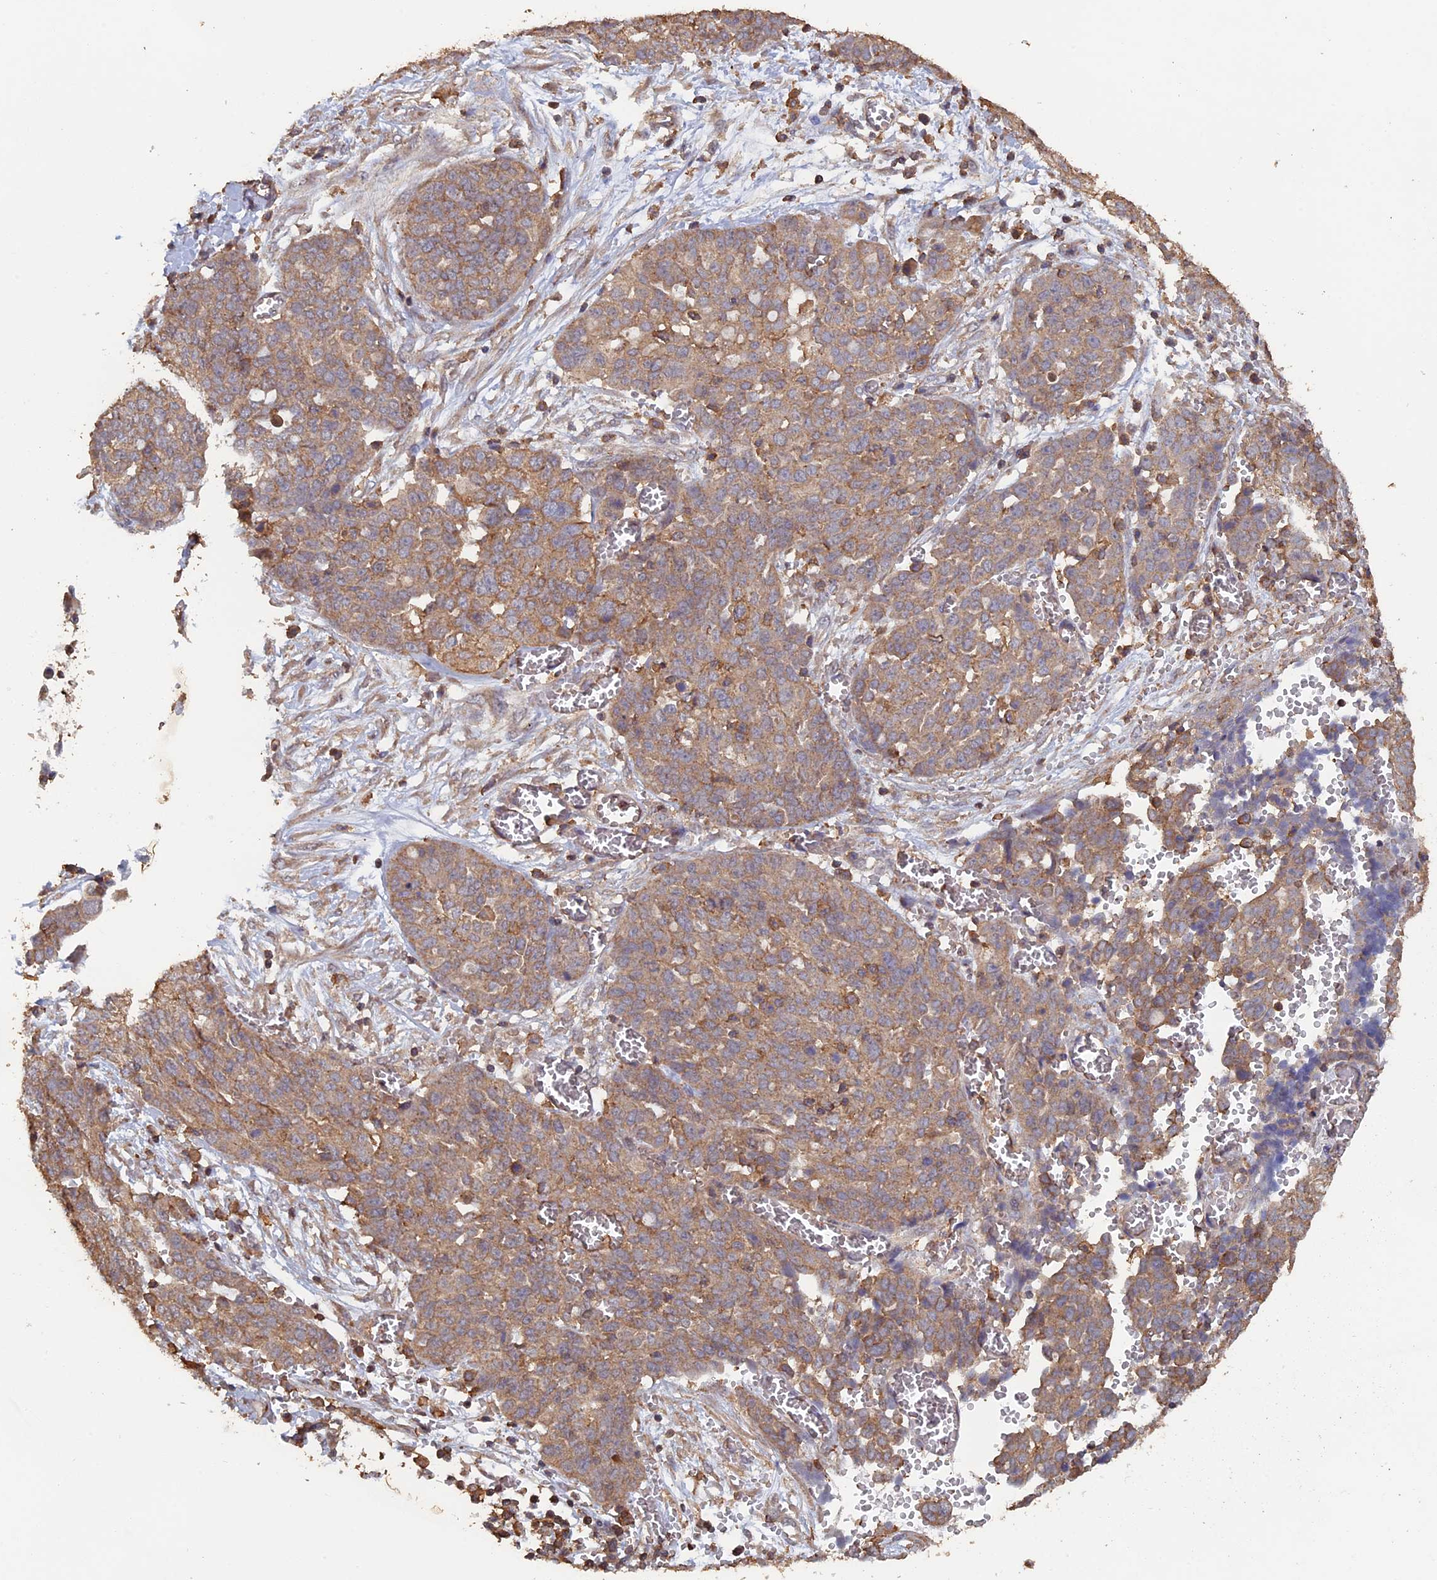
{"staining": {"intensity": "weak", "quantity": ">75%", "location": "cytoplasmic/membranous"}, "tissue": "ovarian cancer", "cell_type": "Tumor cells", "image_type": "cancer", "snomed": [{"axis": "morphology", "description": "Cystadenocarcinoma, serous, NOS"}, {"axis": "topography", "description": "Soft tissue"}, {"axis": "topography", "description": "Ovary"}], "caption": "High-magnification brightfield microscopy of ovarian serous cystadenocarcinoma stained with DAB (brown) and counterstained with hematoxylin (blue). tumor cells exhibit weak cytoplasmic/membranous positivity is seen in about>75% of cells. The staining was performed using DAB (3,3'-diaminobenzidine) to visualize the protein expression in brown, while the nuclei were stained in blue with hematoxylin (Magnification: 20x).", "gene": "PIGQ", "patient": {"sex": "female", "age": 57}}